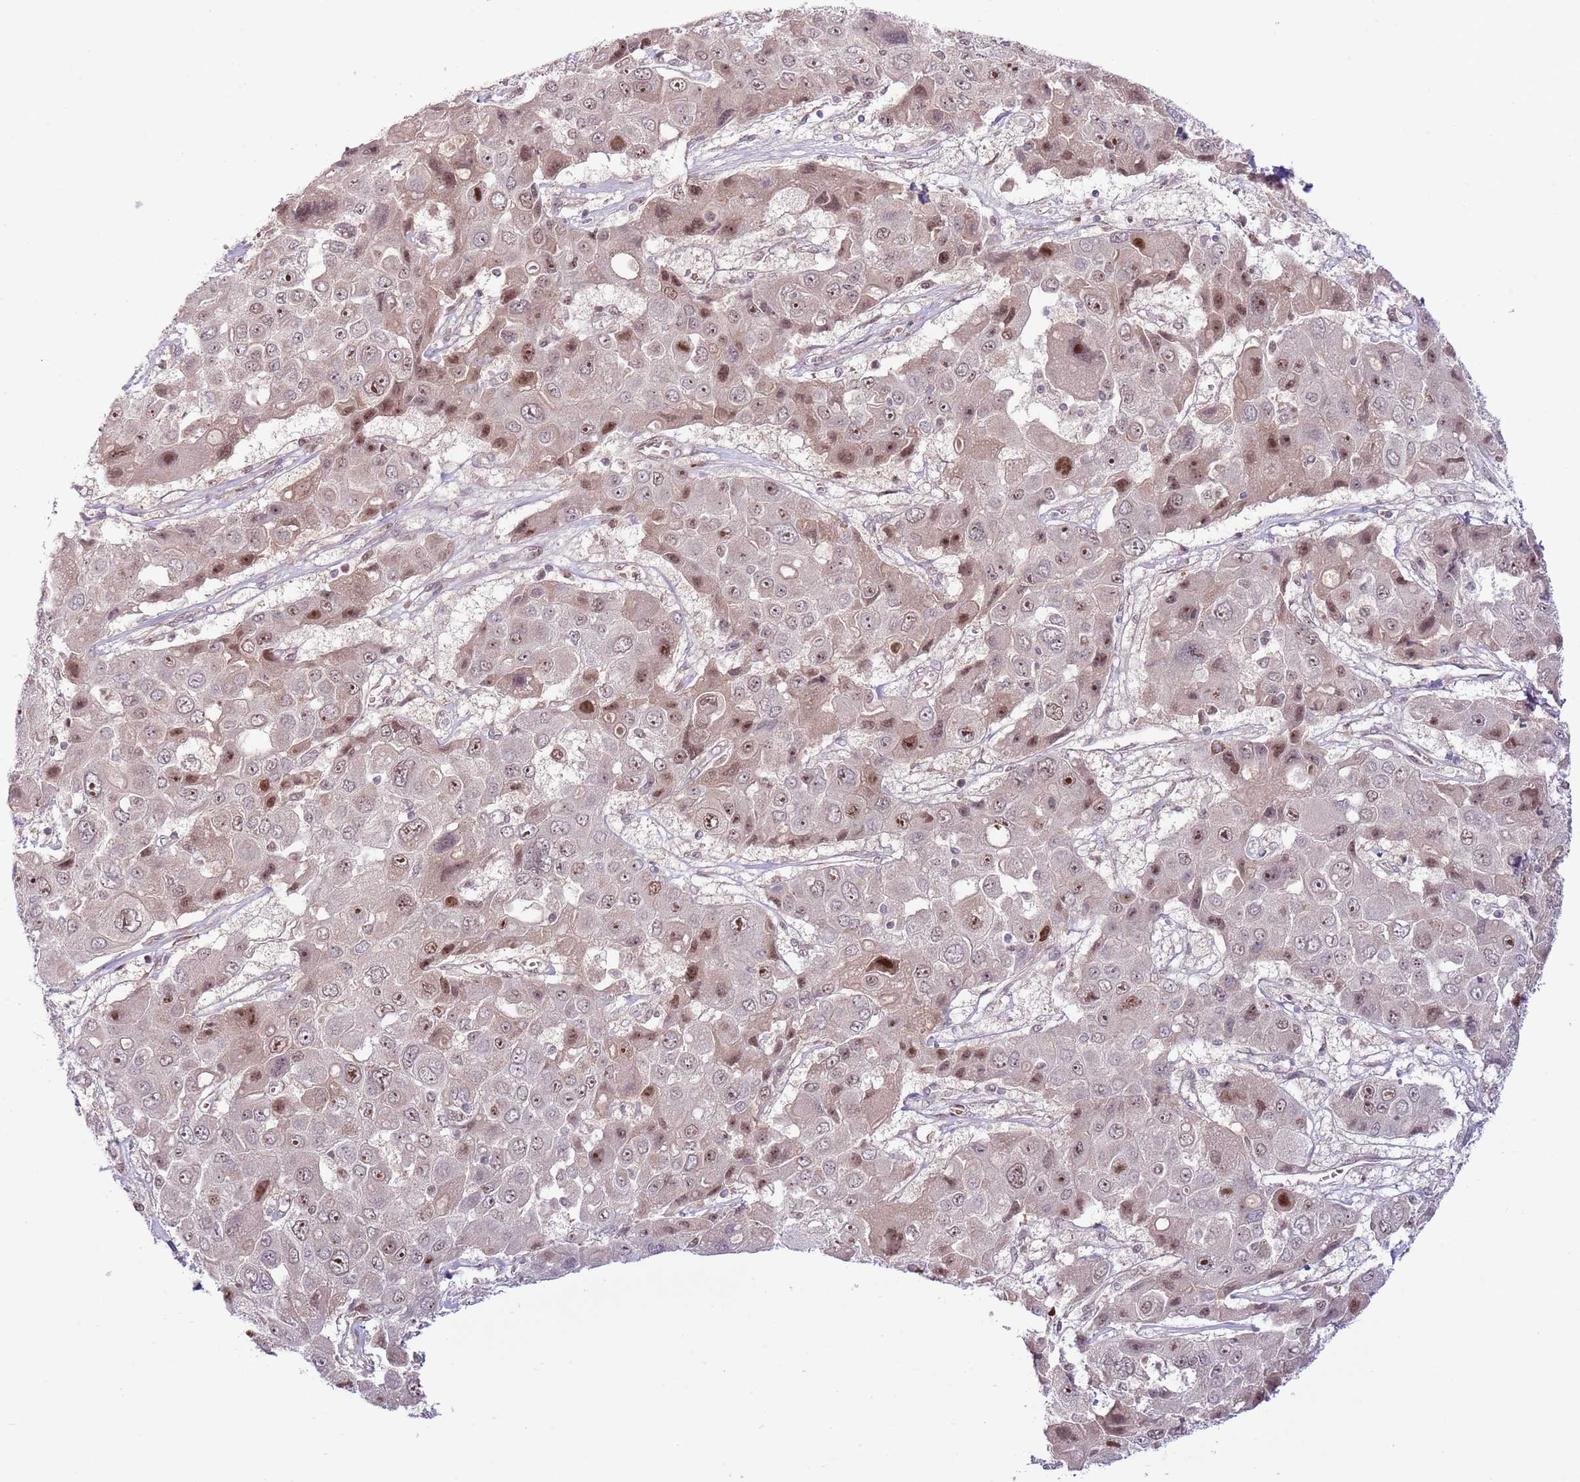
{"staining": {"intensity": "moderate", "quantity": "25%-75%", "location": "nuclear"}, "tissue": "liver cancer", "cell_type": "Tumor cells", "image_type": "cancer", "snomed": [{"axis": "morphology", "description": "Cholangiocarcinoma"}, {"axis": "topography", "description": "Liver"}], "caption": "Immunohistochemical staining of cholangiocarcinoma (liver) exhibits medium levels of moderate nuclear positivity in approximately 25%-75% of tumor cells. (Brightfield microscopy of DAB IHC at high magnification).", "gene": "CHD1", "patient": {"sex": "male", "age": 67}}